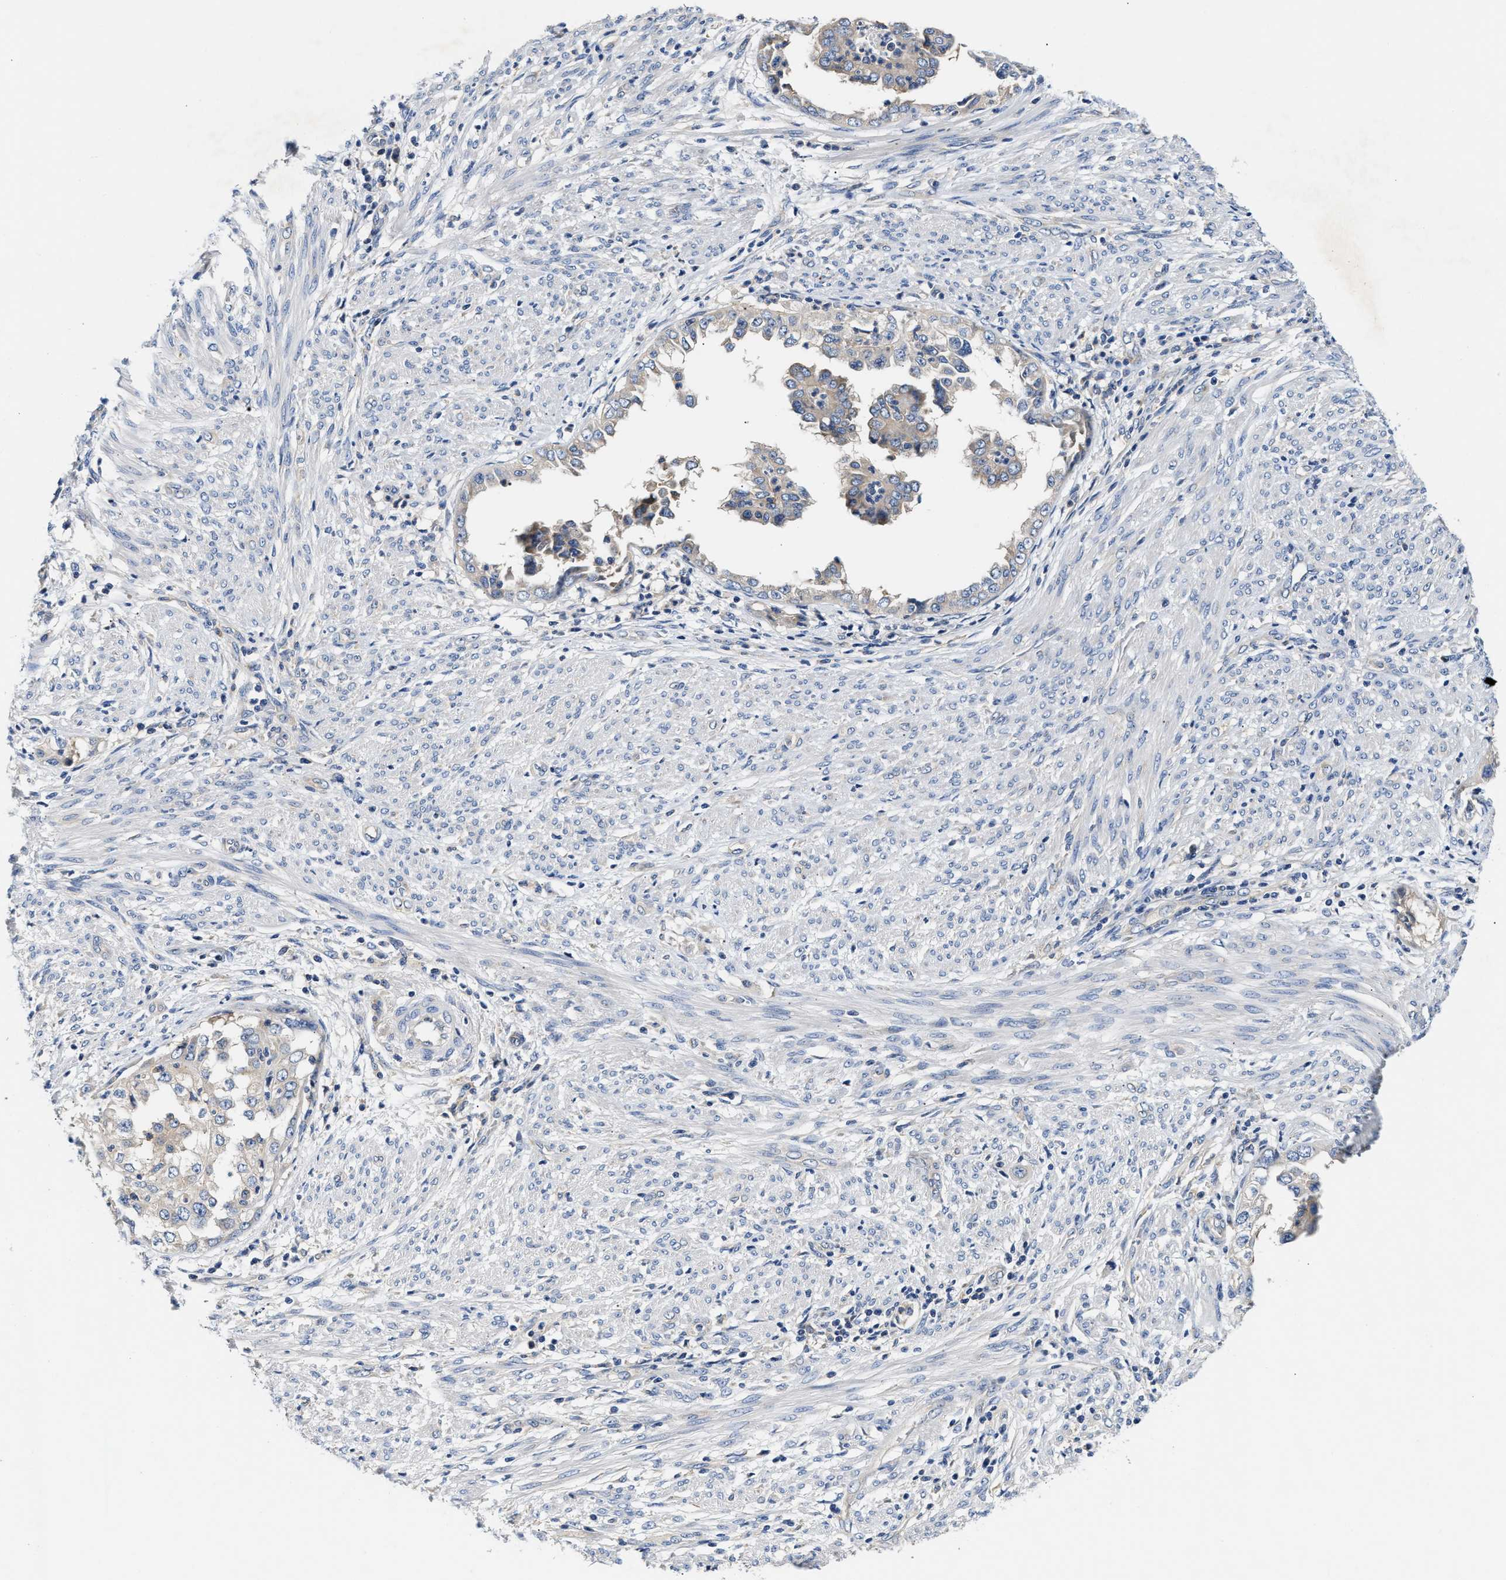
{"staining": {"intensity": "negative", "quantity": "none", "location": "none"}, "tissue": "endometrial cancer", "cell_type": "Tumor cells", "image_type": "cancer", "snomed": [{"axis": "morphology", "description": "Adenocarcinoma, NOS"}, {"axis": "topography", "description": "Endometrium"}], "caption": "Immunohistochemistry (IHC) image of adenocarcinoma (endometrial) stained for a protein (brown), which demonstrates no staining in tumor cells.", "gene": "FAM185A", "patient": {"sex": "female", "age": 85}}